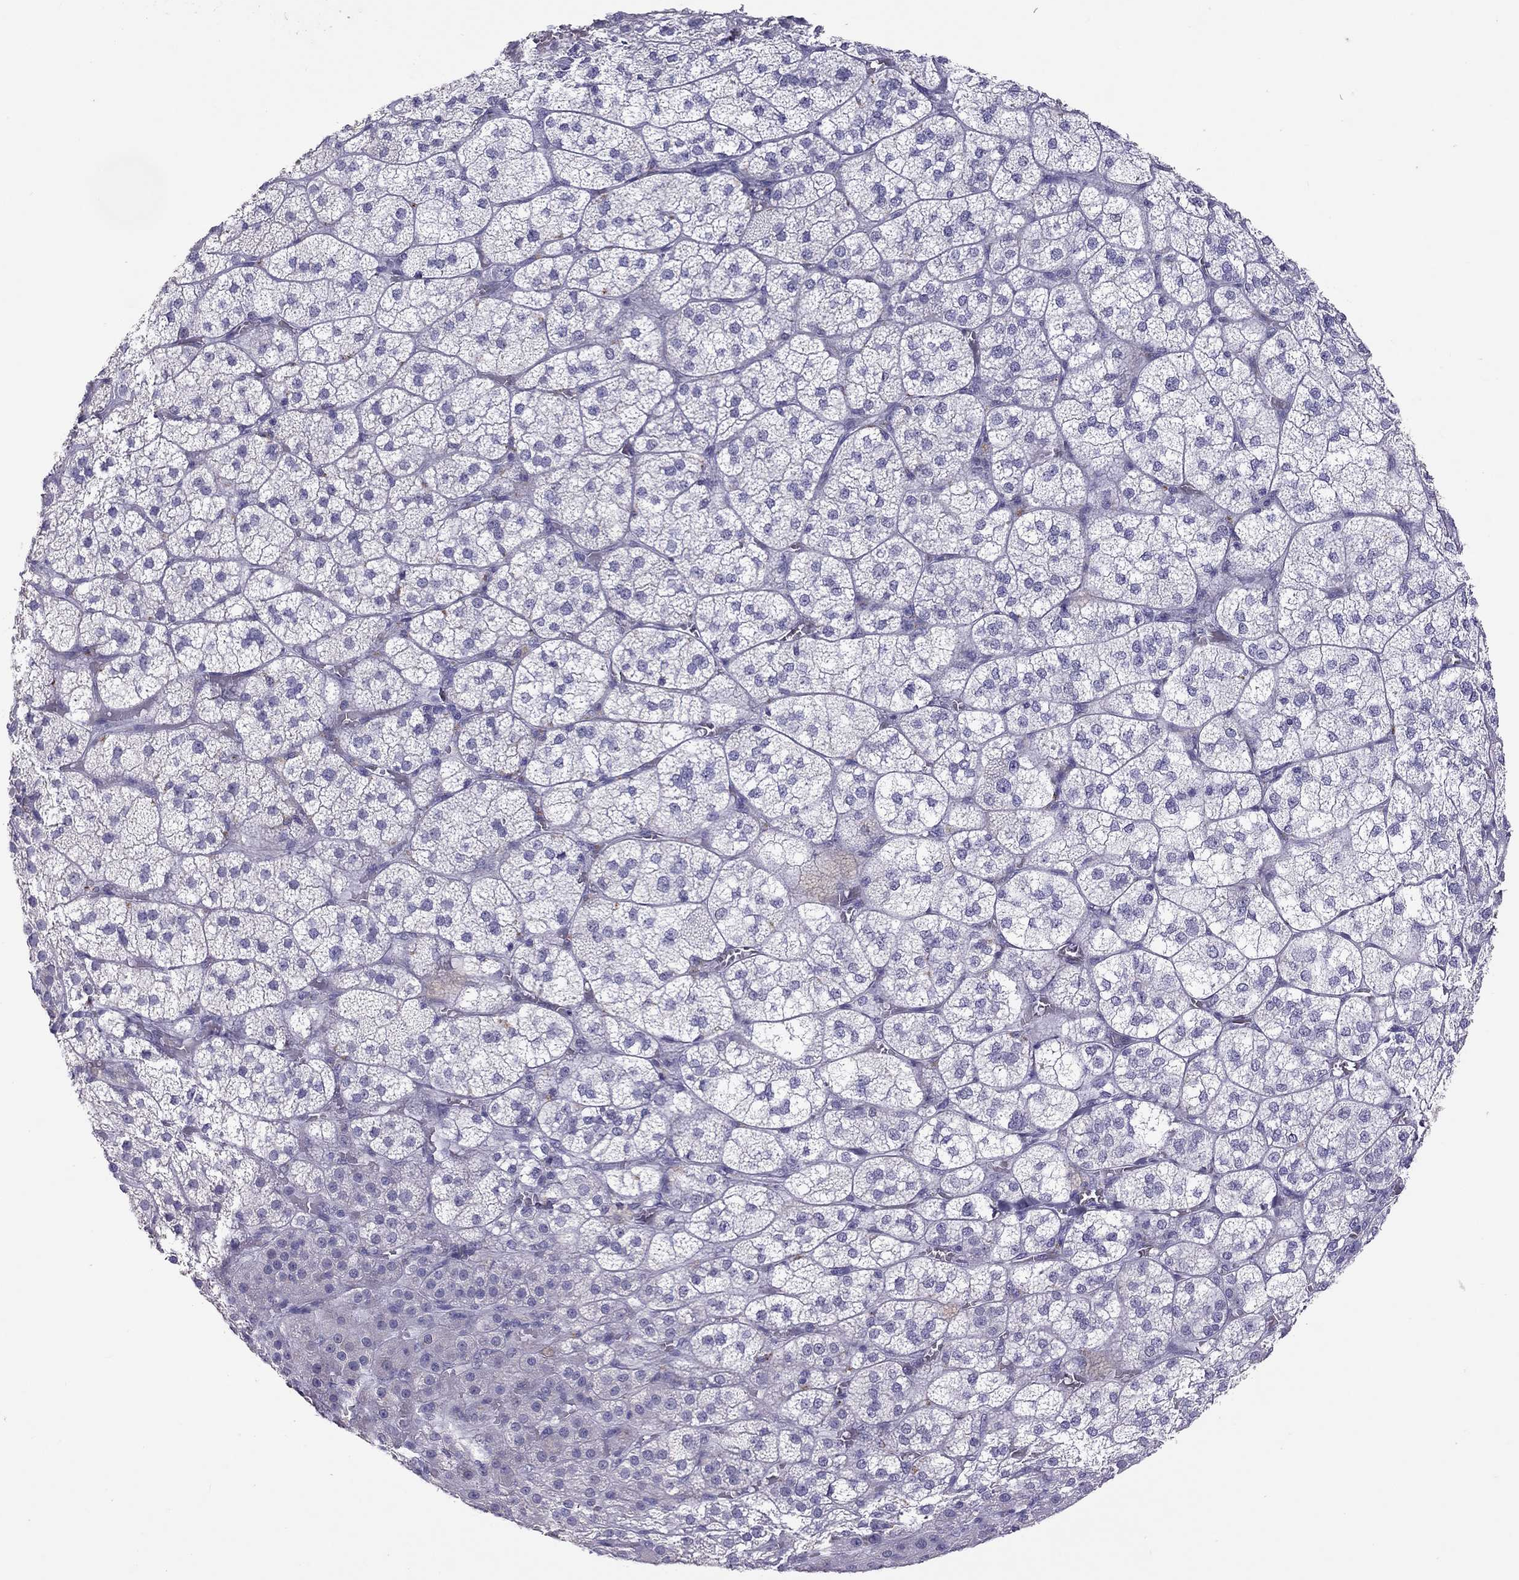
{"staining": {"intensity": "negative", "quantity": "none", "location": "none"}, "tissue": "adrenal gland", "cell_type": "Glandular cells", "image_type": "normal", "snomed": [{"axis": "morphology", "description": "Normal tissue, NOS"}, {"axis": "topography", "description": "Adrenal gland"}], "caption": "Immunohistochemistry histopathology image of normal human adrenal gland stained for a protein (brown), which shows no positivity in glandular cells.", "gene": "SLAMF1", "patient": {"sex": "female", "age": 60}}